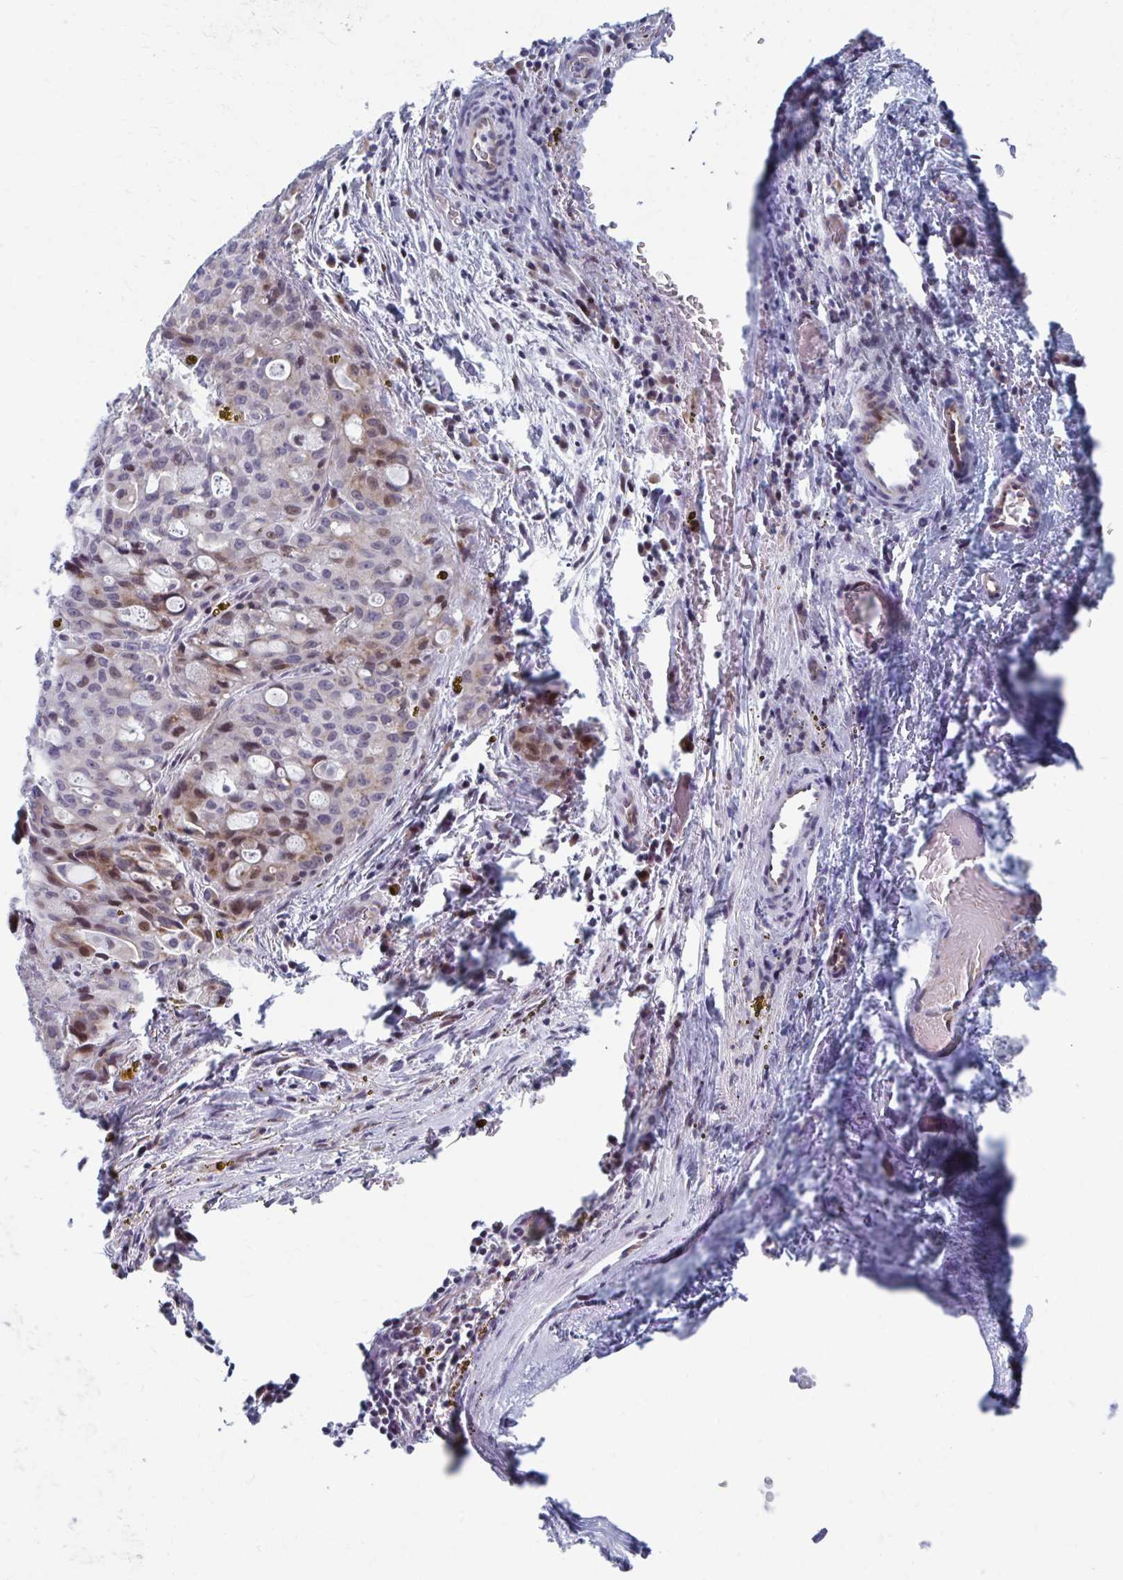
{"staining": {"intensity": "moderate", "quantity": "25%-75%", "location": "cytoplasmic/membranous,nuclear"}, "tissue": "lung cancer", "cell_type": "Tumor cells", "image_type": "cancer", "snomed": [{"axis": "morphology", "description": "Adenocarcinoma, NOS"}, {"axis": "topography", "description": "Lung"}], "caption": "Immunohistochemical staining of lung cancer (adenocarcinoma) shows moderate cytoplasmic/membranous and nuclear protein positivity in about 25%-75% of tumor cells. The protein of interest is stained brown, and the nuclei are stained in blue (DAB IHC with brightfield microscopy, high magnification).", "gene": "ABHD16B", "patient": {"sex": "female", "age": 44}}